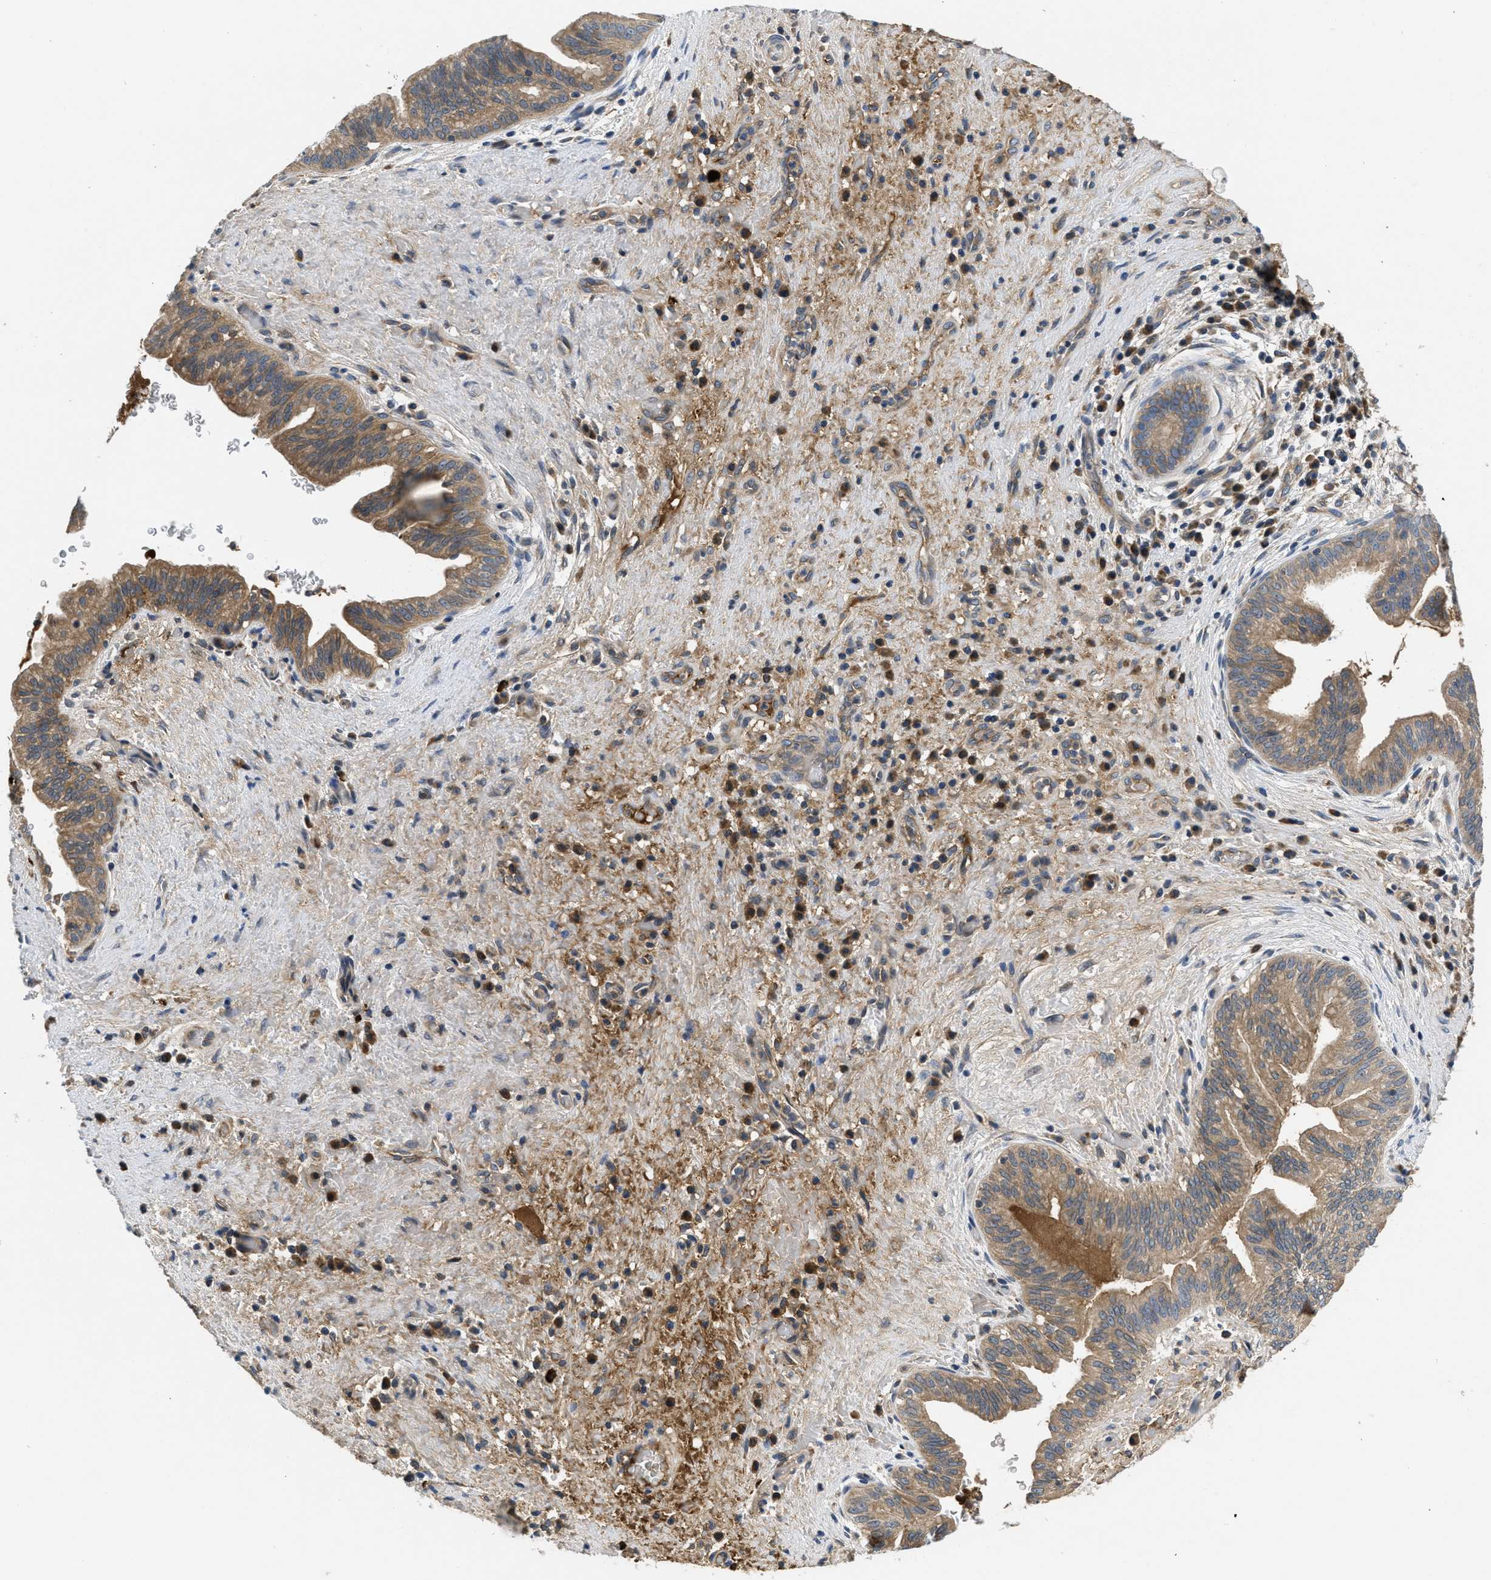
{"staining": {"intensity": "moderate", "quantity": ">75%", "location": "cytoplasmic/membranous"}, "tissue": "liver cancer", "cell_type": "Tumor cells", "image_type": "cancer", "snomed": [{"axis": "morphology", "description": "Cholangiocarcinoma"}, {"axis": "topography", "description": "Liver"}], "caption": "A brown stain labels moderate cytoplasmic/membranous expression of a protein in human liver cancer tumor cells.", "gene": "GALK1", "patient": {"sex": "female", "age": 38}}